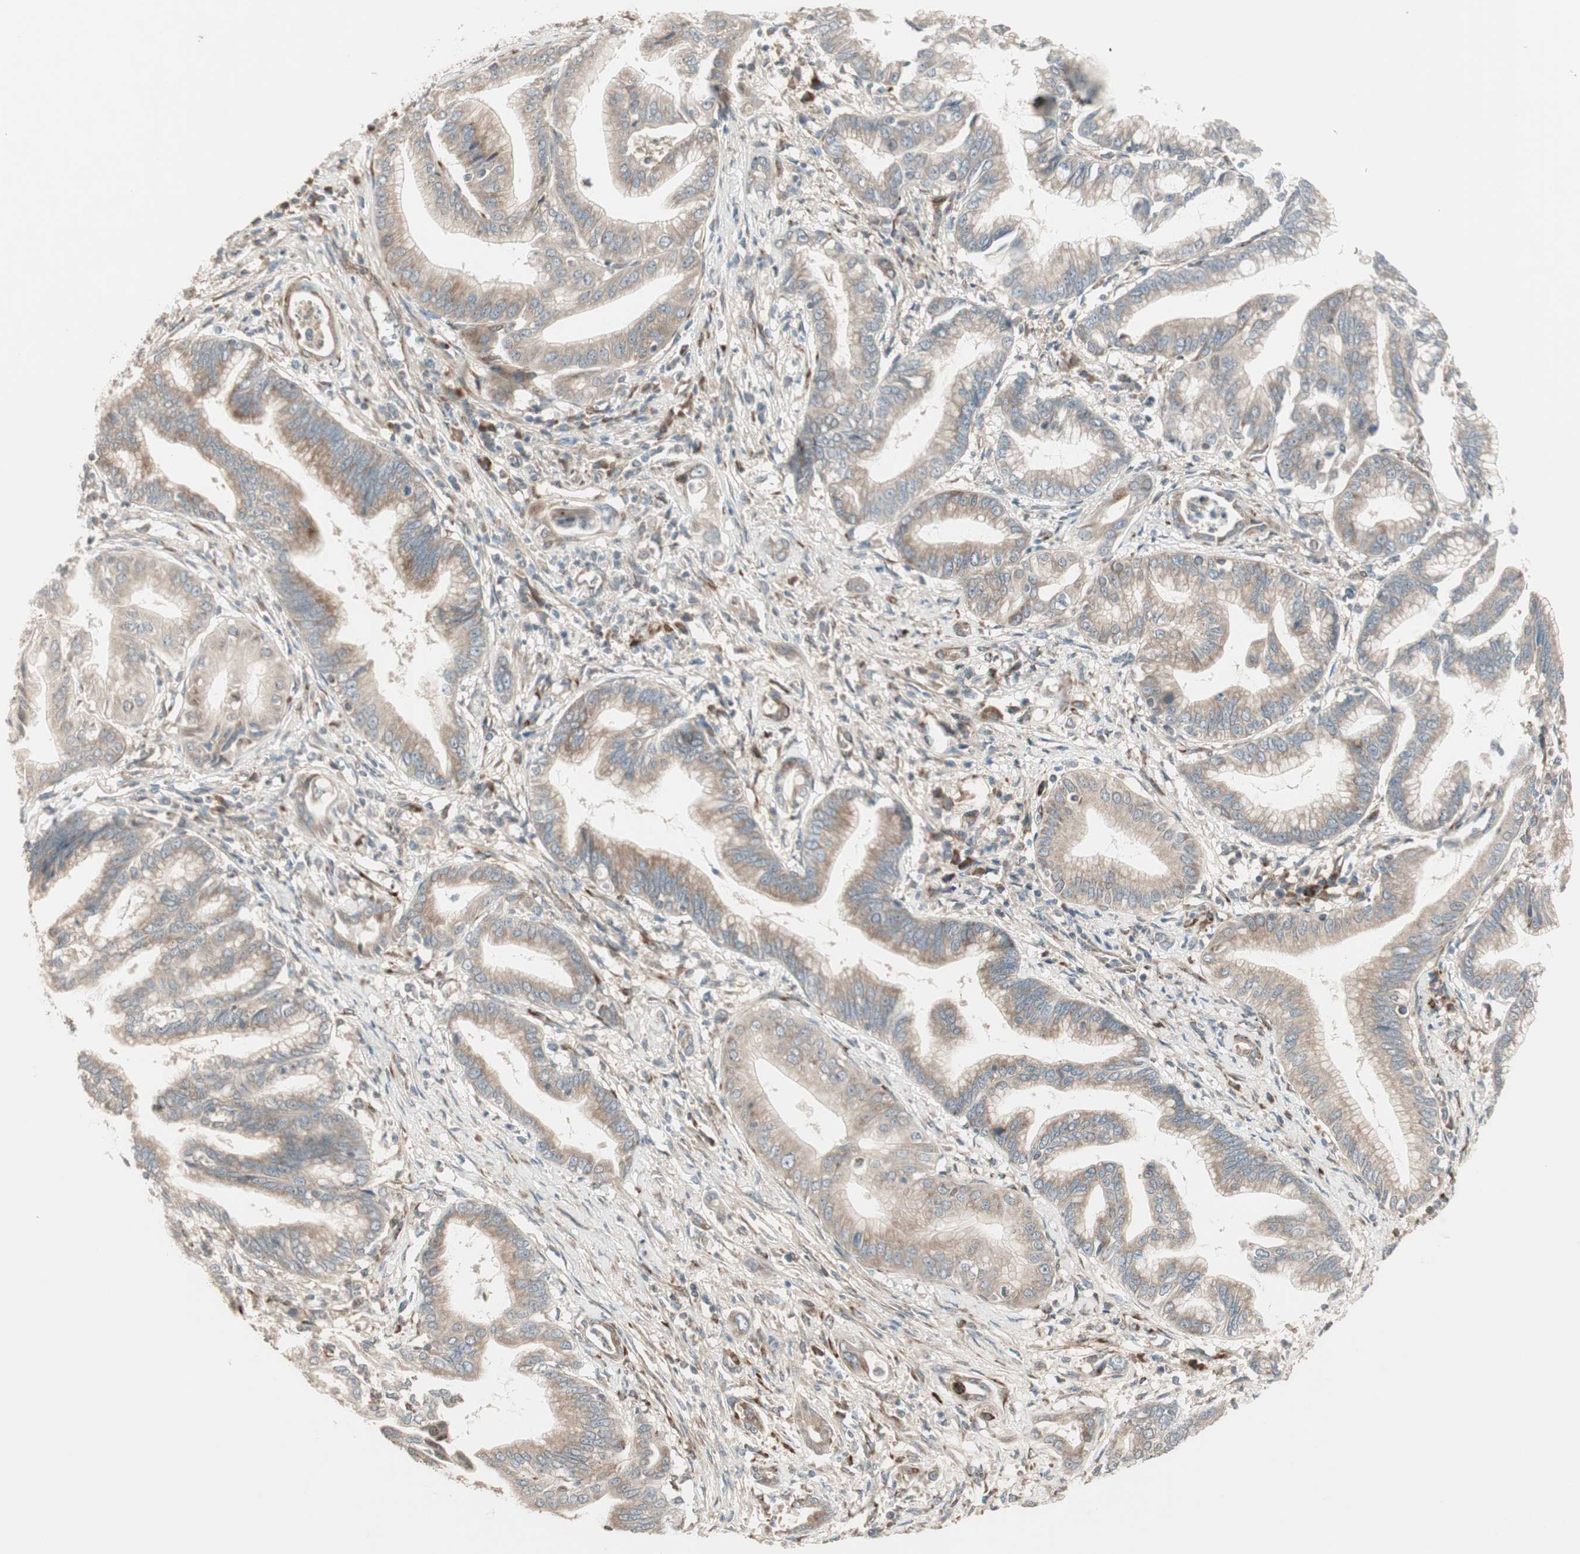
{"staining": {"intensity": "weak", "quantity": ">75%", "location": "cytoplasmic/membranous"}, "tissue": "pancreatic cancer", "cell_type": "Tumor cells", "image_type": "cancer", "snomed": [{"axis": "morphology", "description": "Adenocarcinoma, NOS"}, {"axis": "topography", "description": "Pancreas"}], "caption": "Human pancreatic cancer (adenocarcinoma) stained with a brown dye shows weak cytoplasmic/membranous positive expression in about >75% of tumor cells.", "gene": "PPP2R5E", "patient": {"sex": "female", "age": 64}}